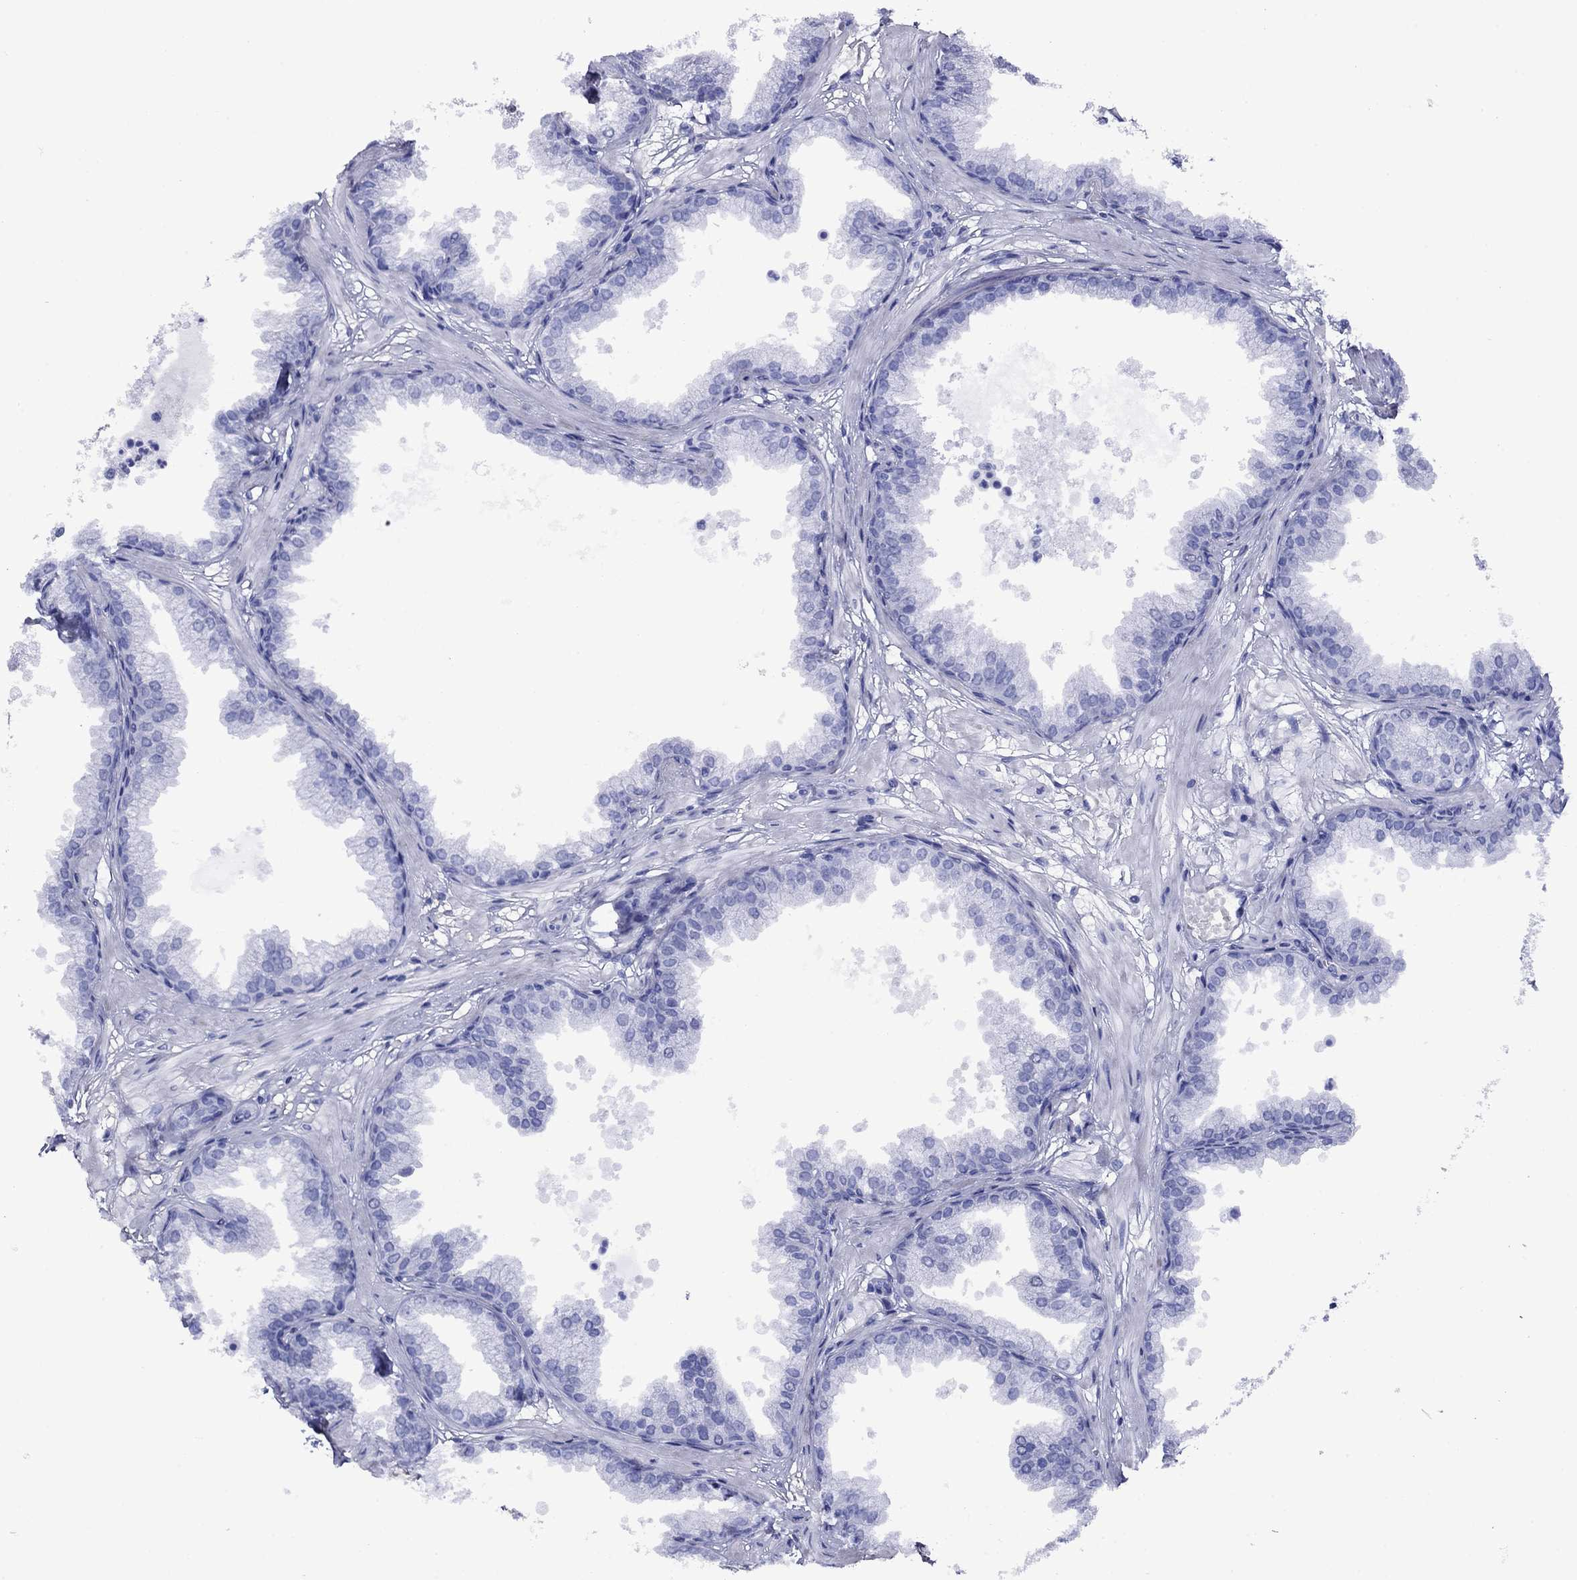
{"staining": {"intensity": "negative", "quantity": "none", "location": "none"}, "tissue": "prostate", "cell_type": "Glandular cells", "image_type": "normal", "snomed": [{"axis": "morphology", "description": "Normal tissue, NOS"}, {"axis": "topography", "description": "Prostate"}], "caption": "Immunohistochemistry (IHC) of normal prostate exhibits no staining in glandular cells.", "gene": "APOA2", "patient": {"sex": "male", "age": 37}}